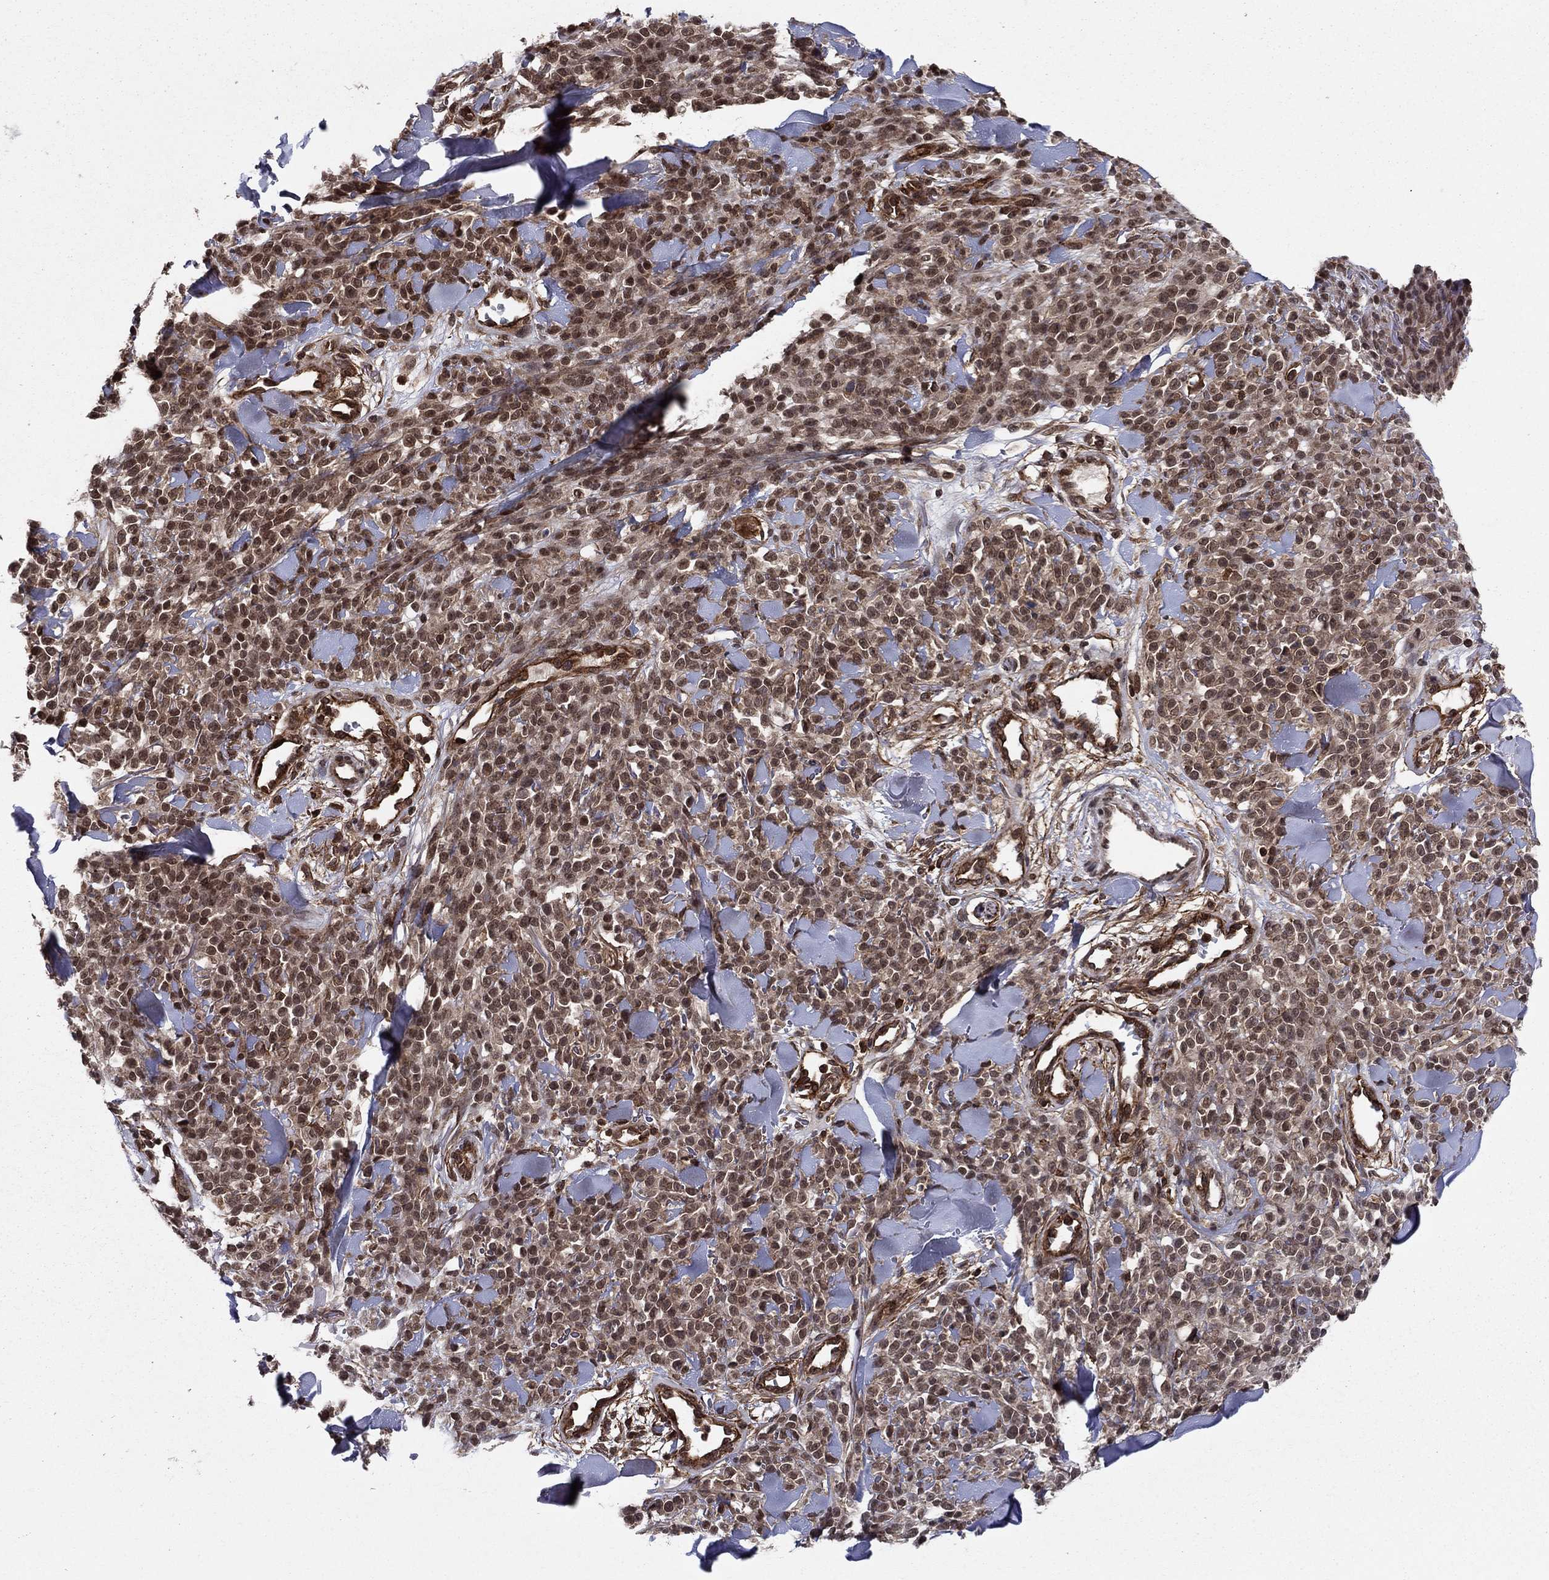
{"staining": {"intensity": "moderate", "quantity": ">75%", "location": "nuclear"}, "tissue": "melanoma", "cell_type": "Tumor cells", "image_type": "cancer", "snomed": [{"axis": "morphology", "description": "Malignant melanoma, NOS"}, {"axis": "topography", "description": "Skin"}, {"axis": "topography", "description": "Skin of trunk"}], "caption": "Immunohistochemical staining of human melanoma exhibits medium levels of moderate nuclear protein staining in about >75% of tumor cells.", "gene": "SSX2IP", "patient": {"sex": "male", "age": 74}}